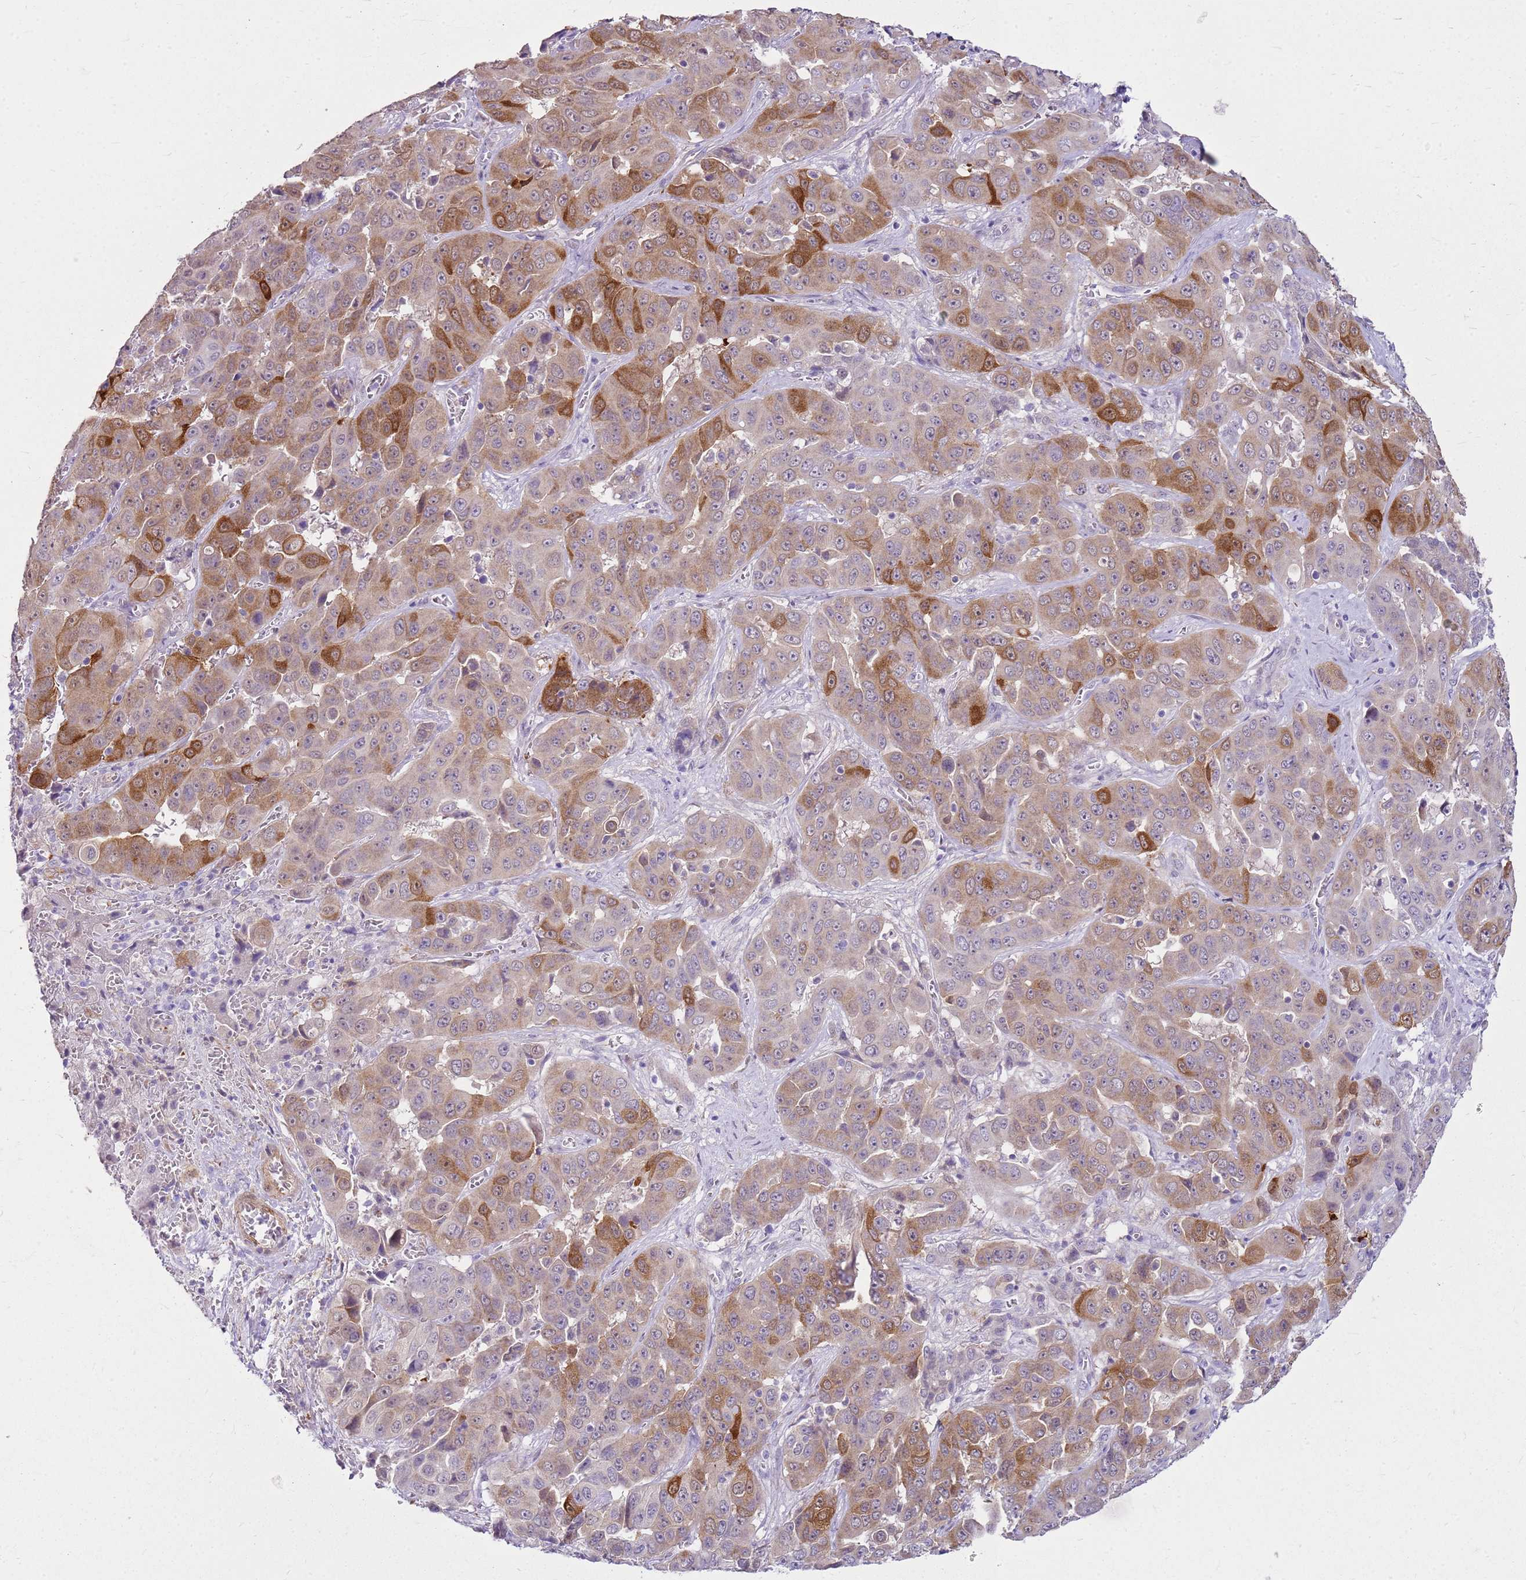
{"staining": {"intensity": "strong", "quantity": "<25%", "location": "cytoplasmic/membranous"}, "tissue": "liver cancer", "cell_type": "Tumor cells", "image_type": "cancer", "snomed": [{"axis": "morphology", "description": "Cholangiocarcinoma"}, {"axis": "topography", "description": "Liver"}], "caption": "A medium amount of strong cytoplasmic/membranous positivity is identified in approximately <25% of tumor cells in liver cancer (cholangiocarcinoma) tissue.", "gene": "HSPB1", "patient": {"sex": "female", "age": 52}}